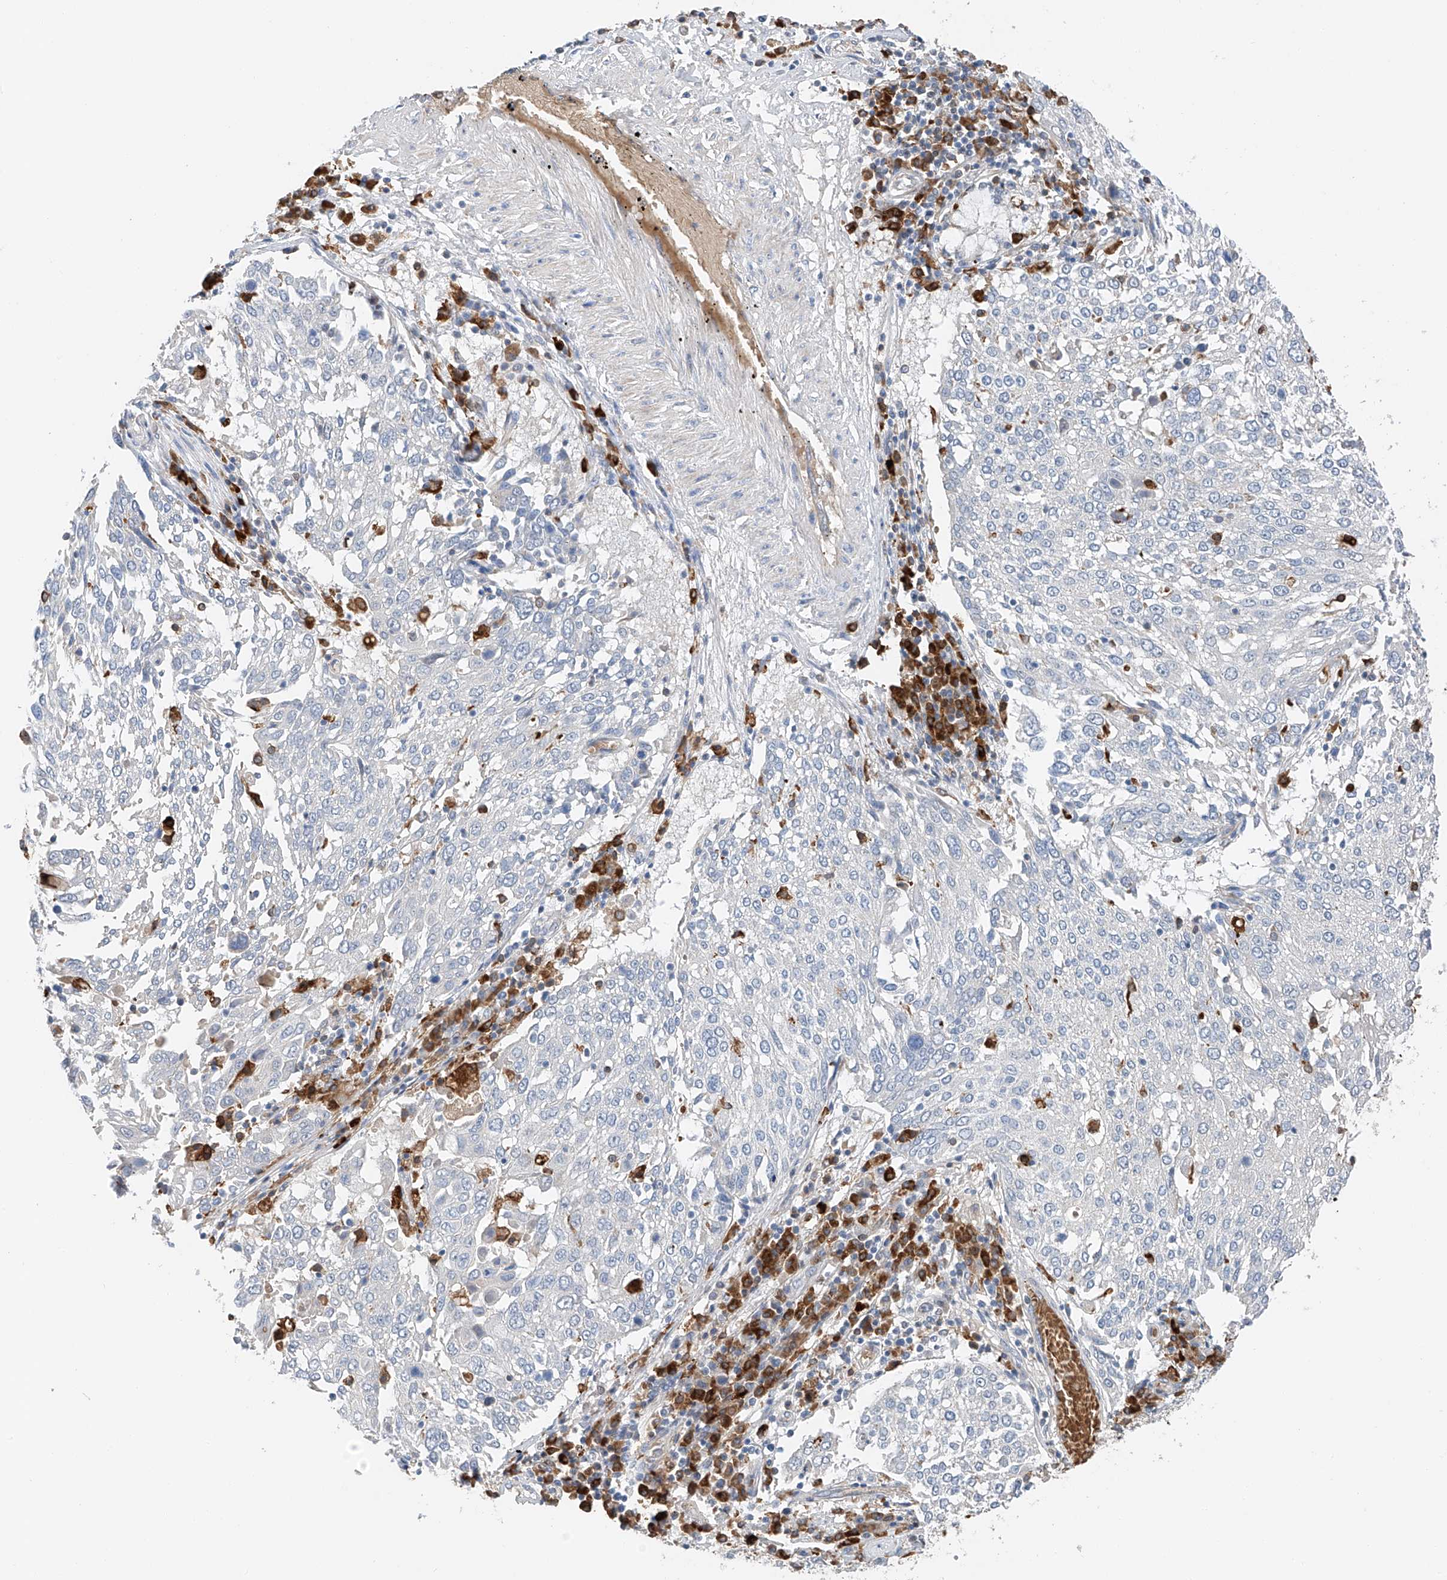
{"staining": {"intensity": "negative", "quantity": "none", "location": "none"}, "tissue": "lung cancer", "cell_type": "Tumor cells", "image_type": "cancer", "snomed": [{"axis": "morphology", "description": "Squamous cell carcinoma, NOS"}, {"axis": "topography", "description": "Lung"}], "caption": "This is an immunohistochemistry (IHC) photomicrograph of human lung cancer (squamous cell carcinoma). There is no positivity in tumor cells.", "gene": "TBXAS1", "patient": {"sex": "male", "age": 65}}